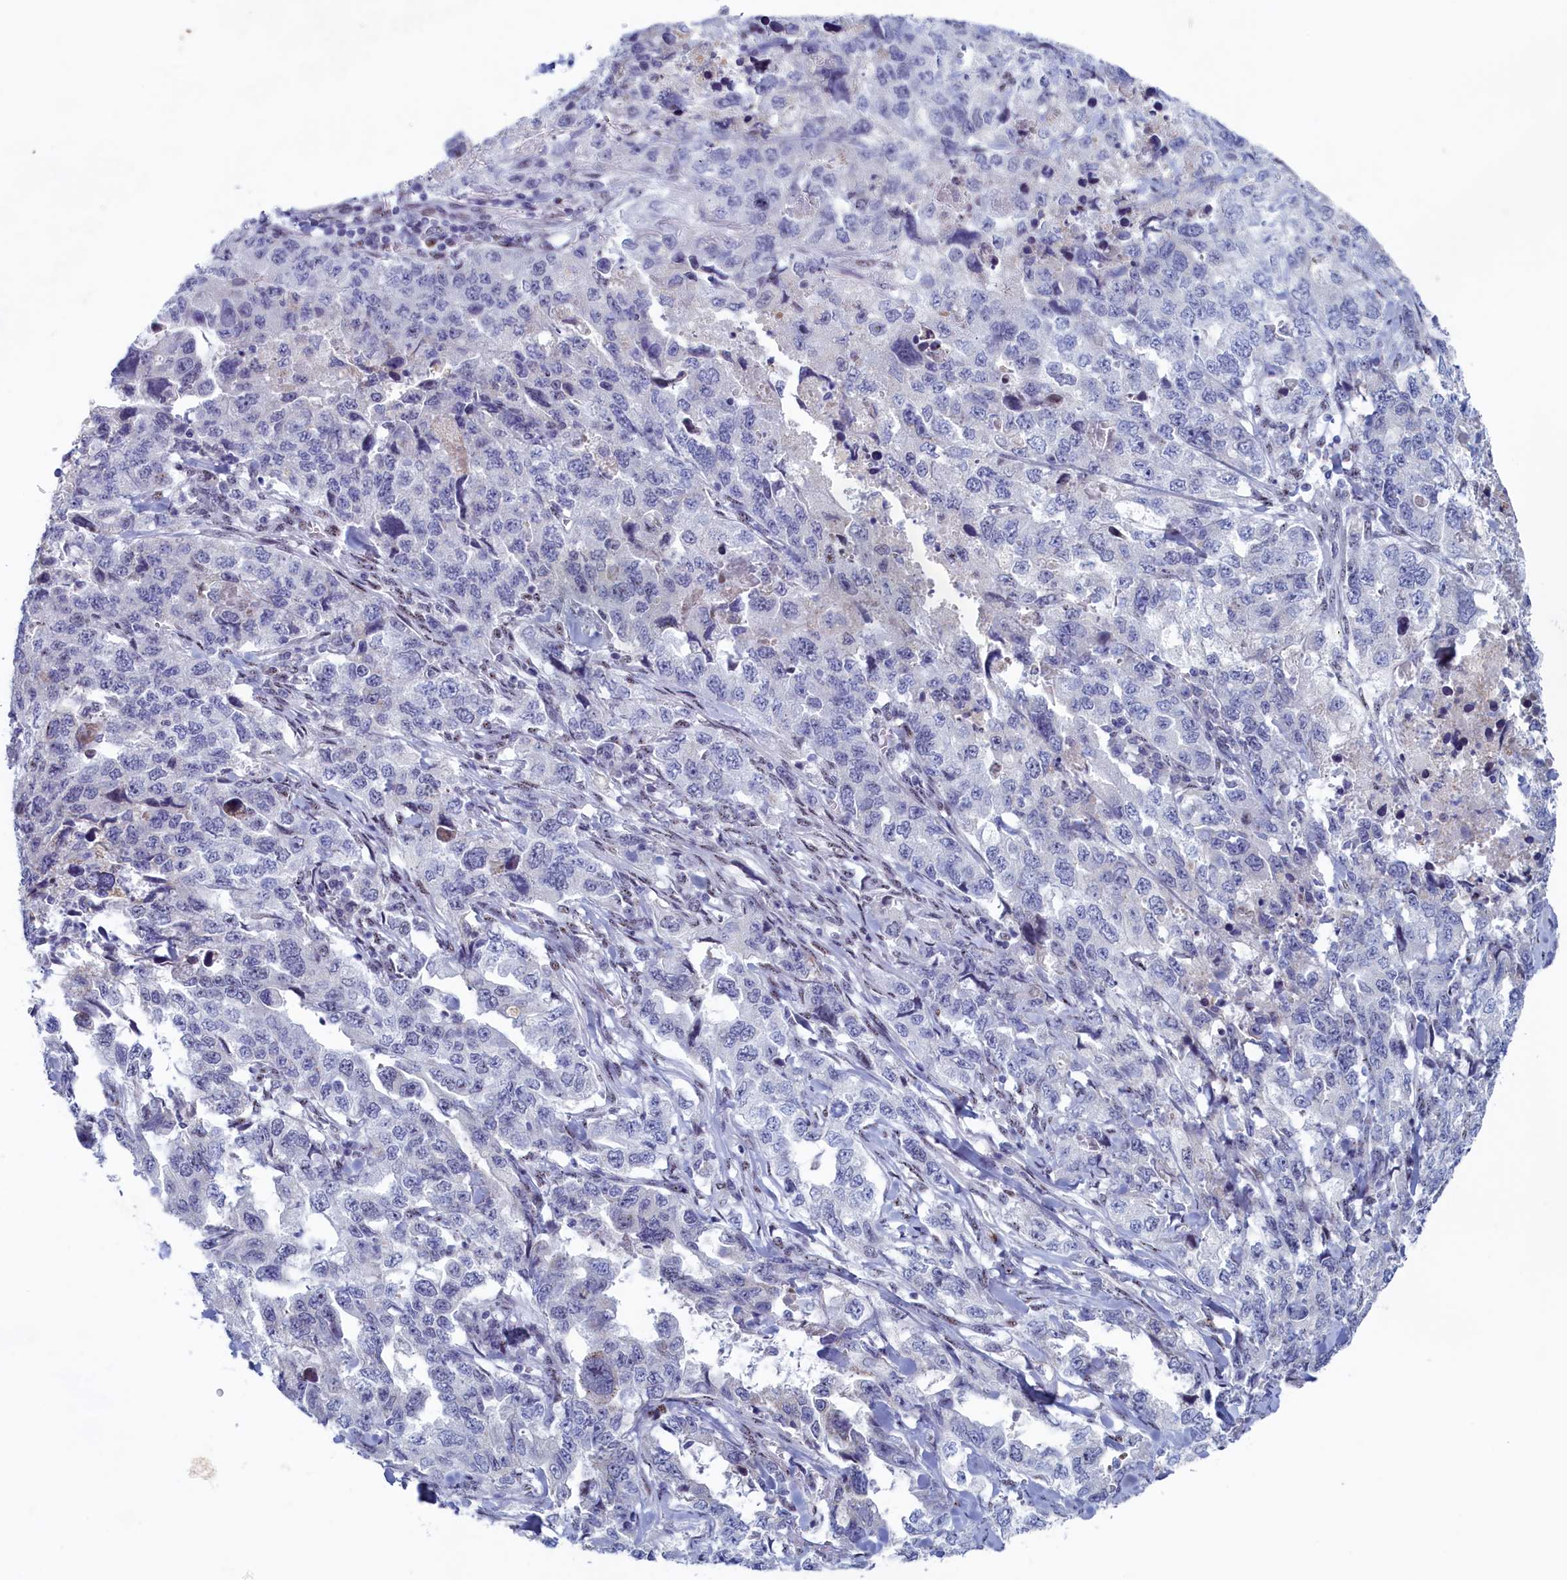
{"staining": {"intensity": "negative", "quantity": "none", "location": "none"}, "tissue": "lung cancer", "cell_type": "Tumor cells", "image_type": "cancer", "snomed": [{"axis": "morphology", "description": "Adenocarcinoma, NOS"}, {"axis": "topography", "description": "Lung"}], "caption": "This is an IHC photomicrograph of human lung cancer (adenocarcinoma). There is no expression in tumor cells.", "gene": "WDR76", "patient": {"sex": "female", "age": 51}}